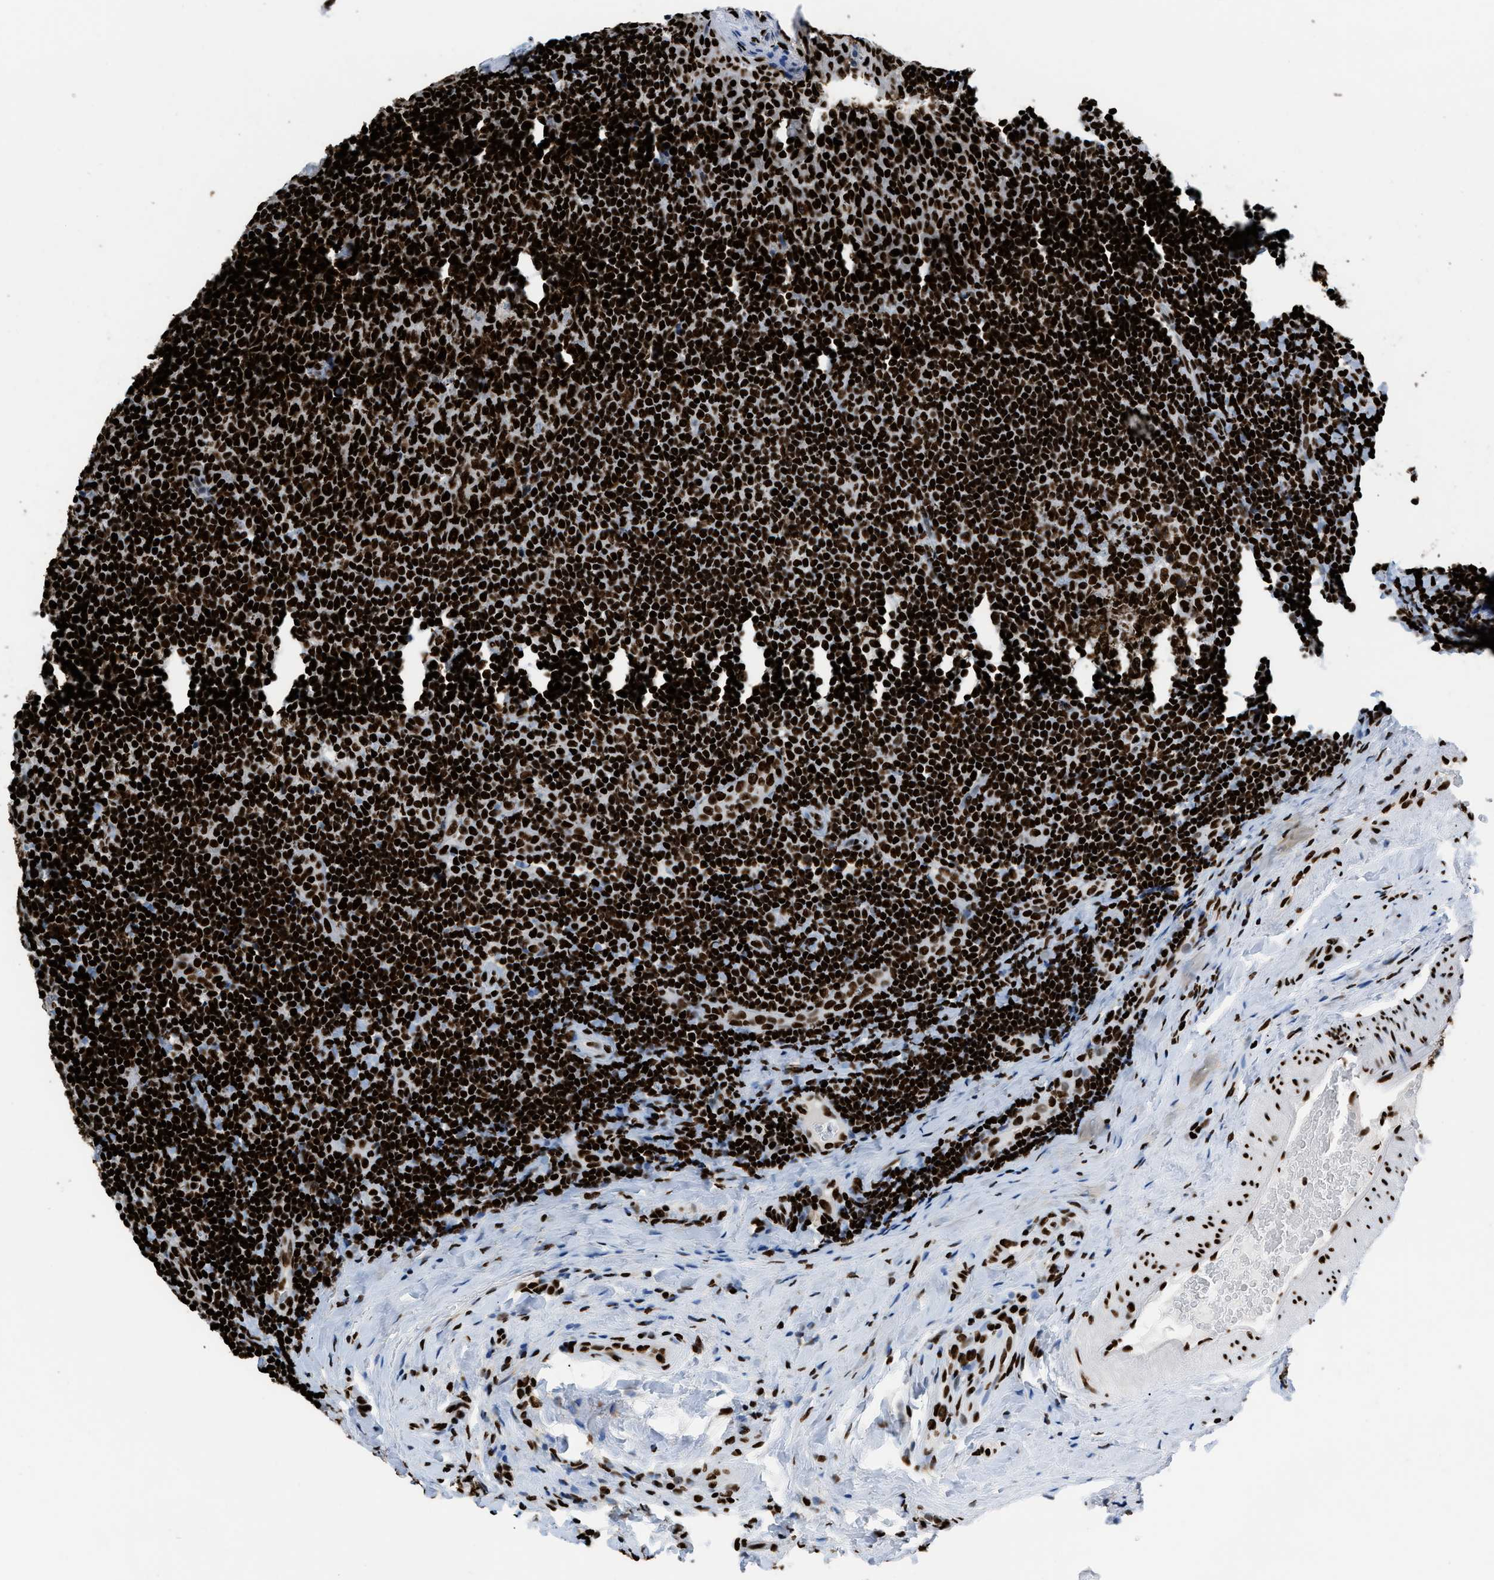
{"staining": {"intensity": "strong", "quantity": ">75%", "location": "nuclear"}, "tissue": "tonsil", "cell_type": "Germinal center cells", "image_type": "normal", "snomed": [{"axis": "morphology", "description": "Normal tissue, NOS"}, {"axis": "topography", "description": "Tonsil"}], "caption": "A high-resolution image shows IHC staining of normal tonsil, which displays strong nuclear positivity in approximately >75% of germinal center cells.", "gene": "HNRNPM", "patient": {"sex": "male", "age": 31}}